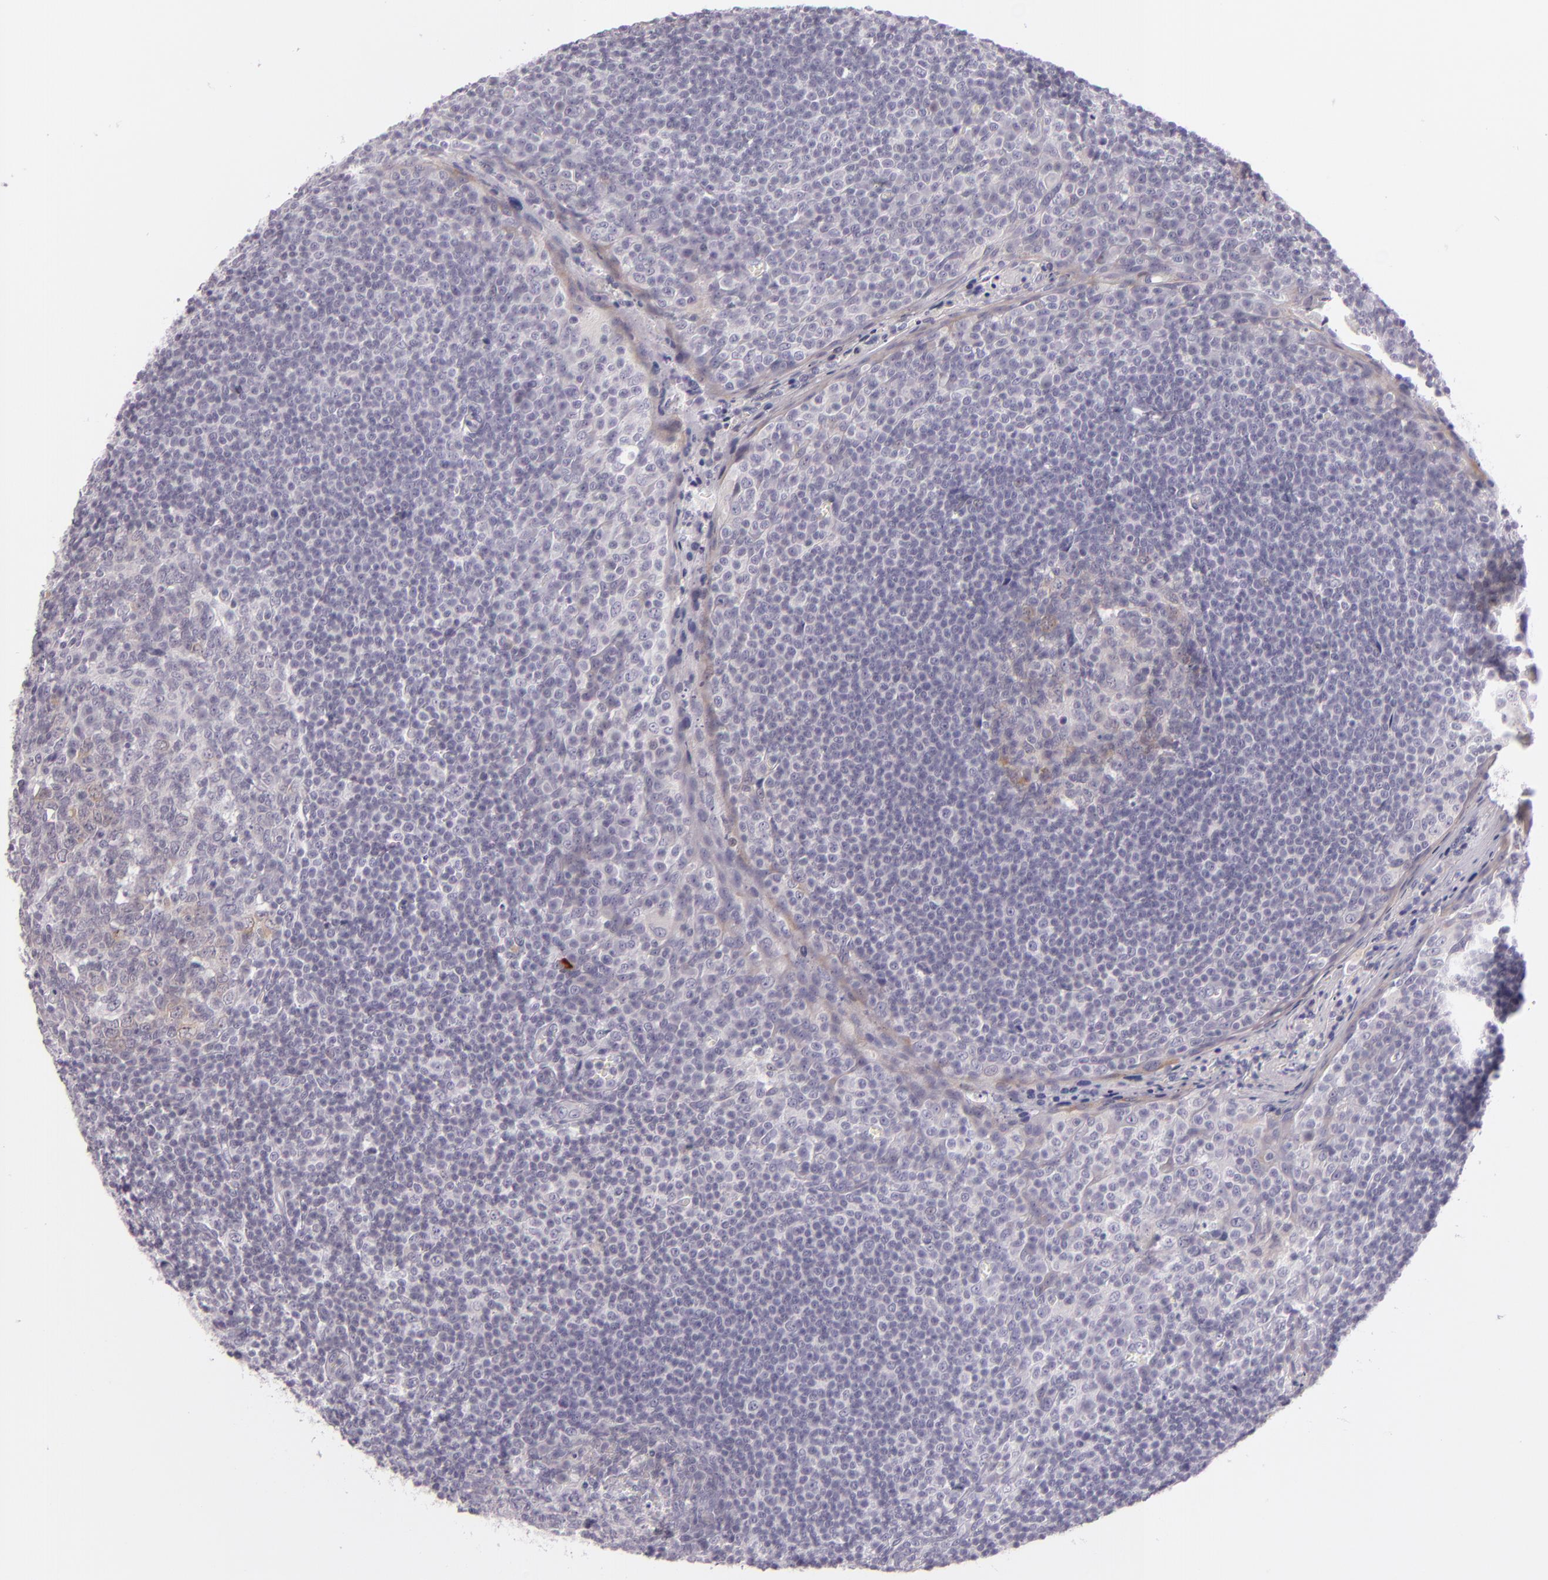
{"staining": {"intensity": "weak", "quantity": "<25%", "location": "cytoplasmic/membranous"}, "tissue": "tonsil", "cell_type": "Germinal center cells", "image_type": "normal", "snomed": [{"axis": "morphology", "description": "Normal tissue, NOS"}, {"axis": "topography", "description": "Tonsil"}], "caption": "Immunohistochemistry (IHC) micrograph of normal human tonsil stained for a protein (brown), which reveals no expression in germinal center cells. (Brightfield microscopy of DAB (3,3'-diaminobenzidine) immunohistochemistry at high magnification).", "gene": "HSP90AA1", "patient": {"sex": "male", "age": 31}}